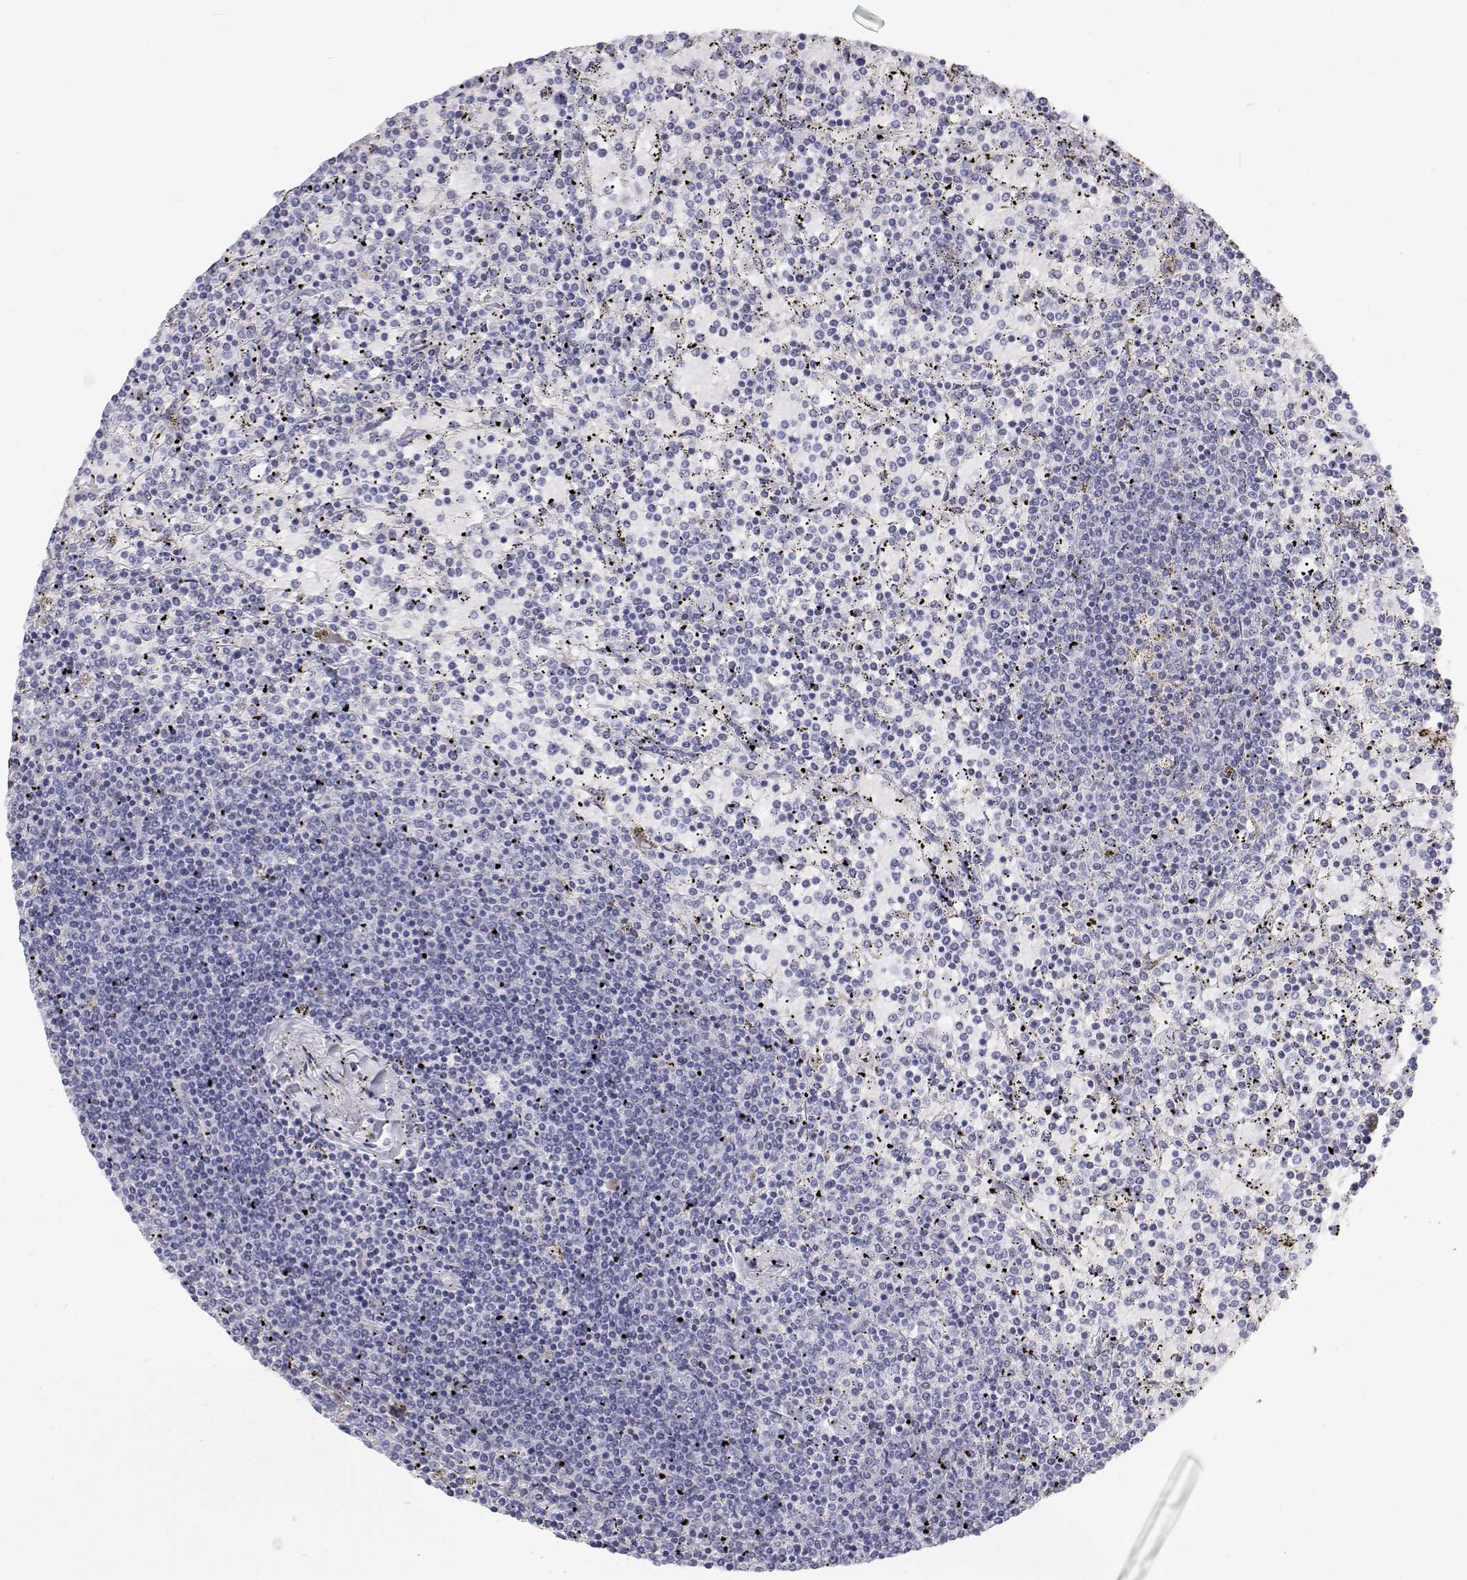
{"staining": {"intensity": "negative", "quantity": "none", "location": "none"}, "tissue": "lymphoma", "cell_type": "Tumor cells", "image_type": "cancer", "snomed": [{"axis": "morphology", "description": "Malignant lymphoma, non-Hodgkin's type, Low grade"}, {"axis": "topography", "description": "Spleen"}], "caption": "An immunohistochemistry micrograph of lymphoma is shown. There is no staining in tumor cells of lymphoma. (Brightfield microscopy of DAB (3,3'-diaminobenzidine) IHC at high magnification).", "gene": "NCR2", "patient": {"sex": "female", "age": 77}}